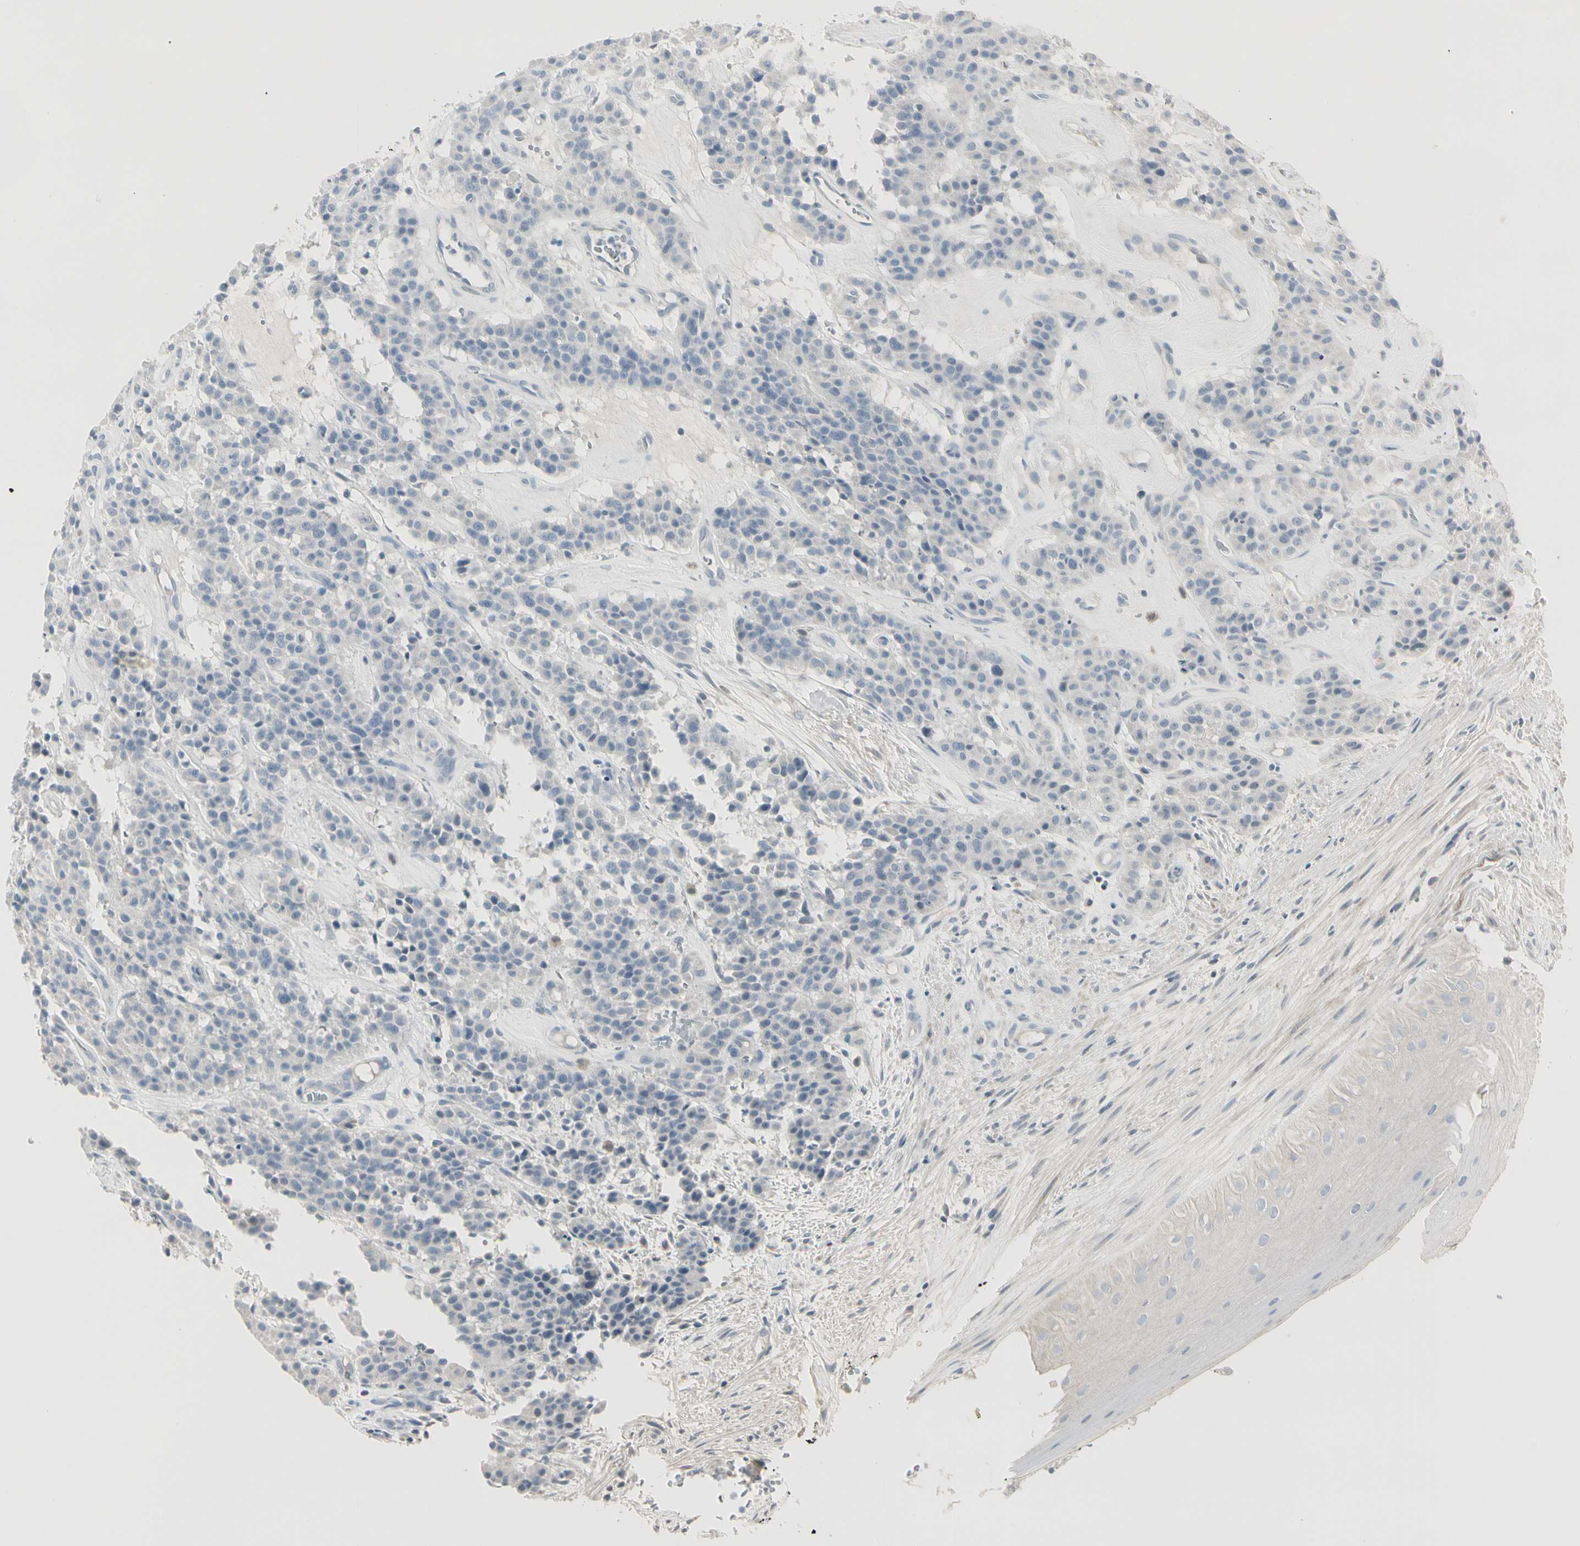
{"staining": {"intensity": "negative", "quantity": "none", "location": "none"}, "tissue": "carcinoid", "cell_type": "Tumor cells", "image_type": "cancer", "snomed": [{"axis": "morphology", "description": "Carcinoid, malignant, NOS"}, {"axis": "topography", "description": "Lung"}], "caption": "Immunohistochemistry (IHC) photomicrograph of human carcinoid (malignant) stained for a protein (brown), which shows no expression in tumor cells.", "gene": "DMPK", "patient": {"sex": "male", "age": 30}}